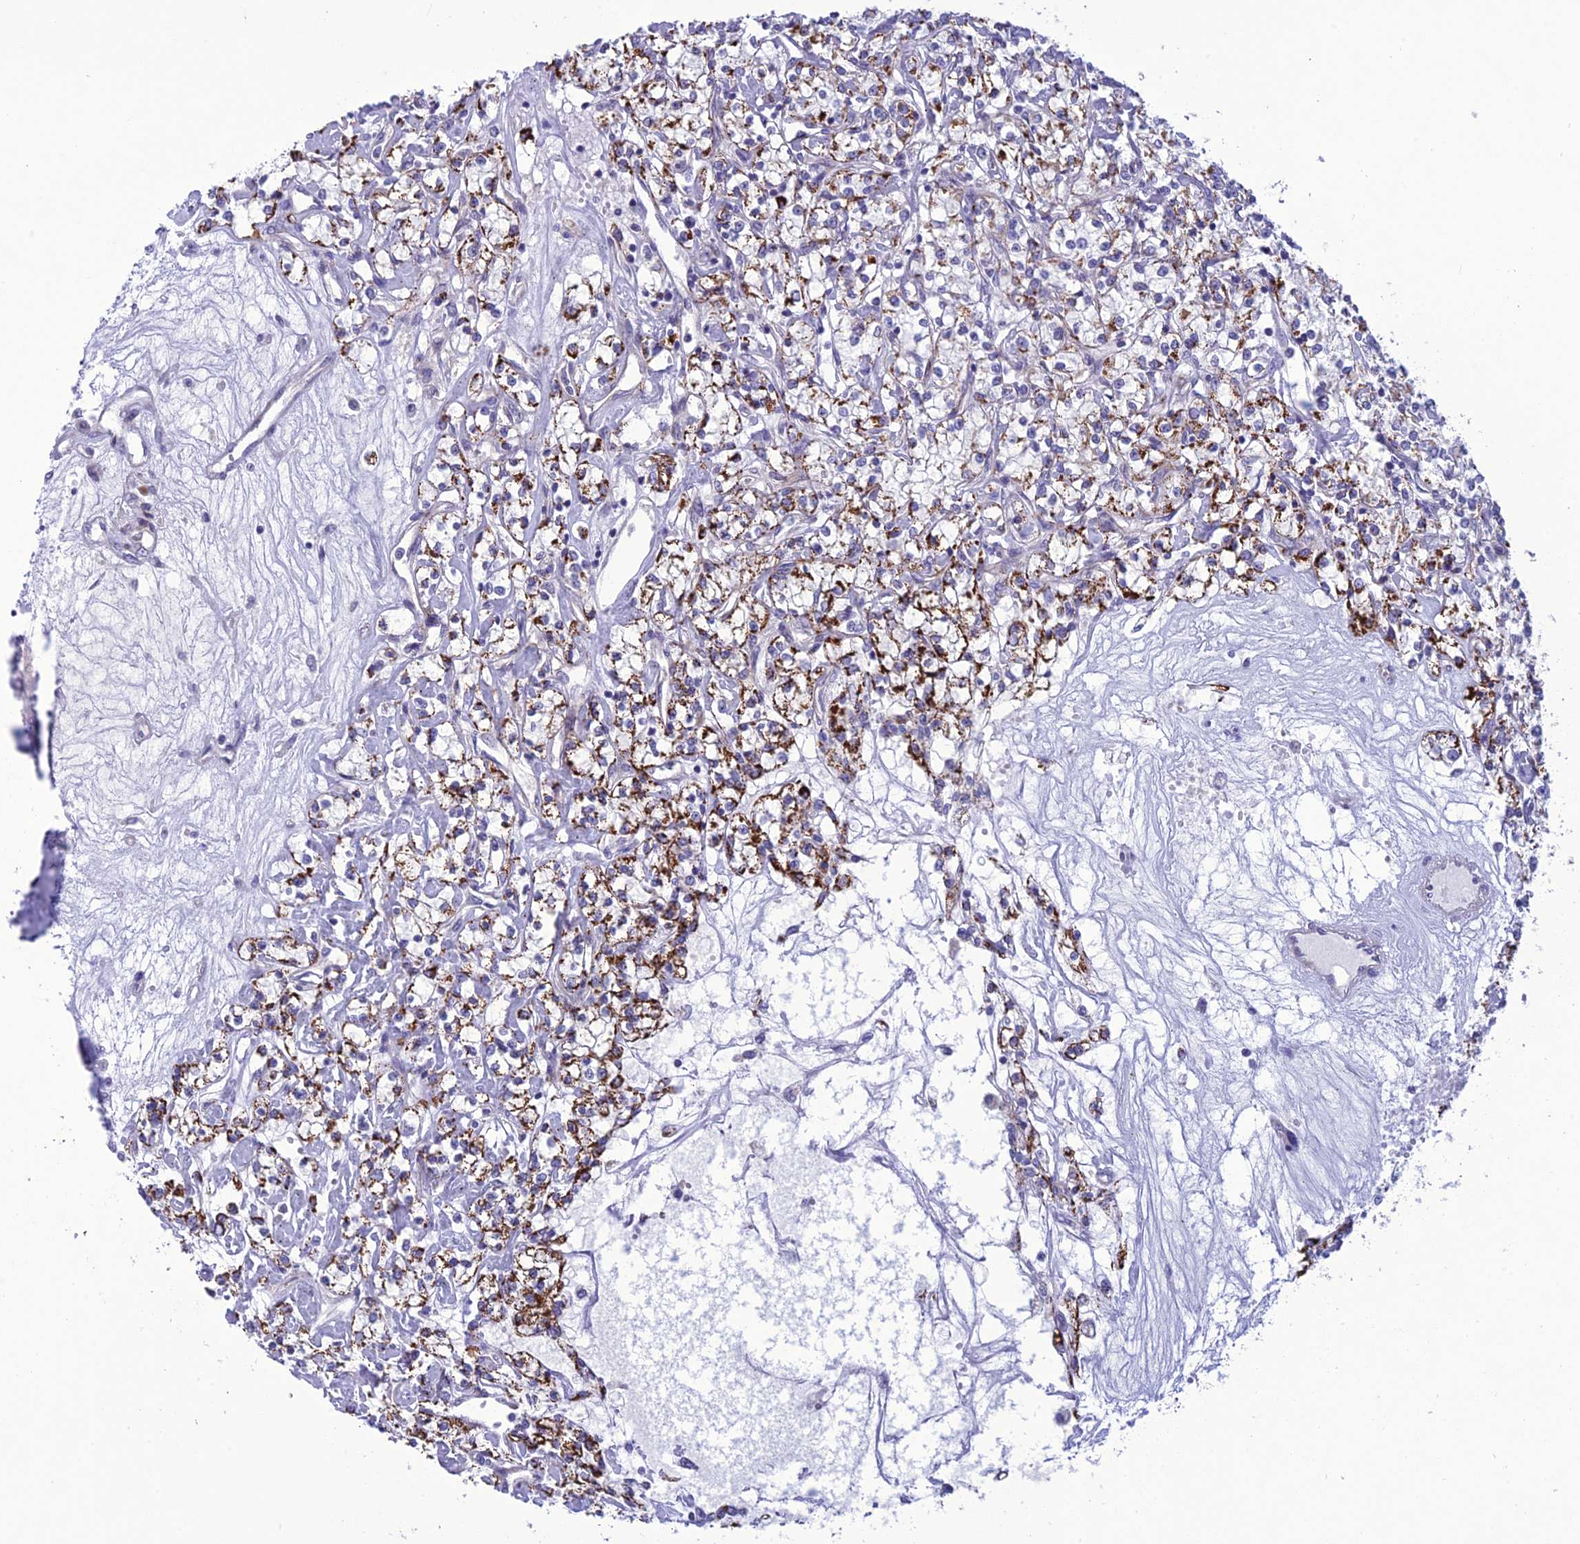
{"staining": {"intensity": "strong", "quantity": "25%-75%", "location": "cytoplasmic/membranous"}, "tissue": "renal cancer", "cell_type": "Tumor cells", "image_type": "cancer", "snomed": [{"axis": "morphology", "description": "Adenocarcinoma, NOS"}, {"axis": "topography", "description": "Kidney"}], "caption": "Immunohistochemical staining of human renal adenocarcinoma exhibits high levels of strong cytoplasmic/membranous protein staining in about 25%-75% of tumor cells.", "gene": "PSMF1", "patient": {"sex": "female", "age": 59}}